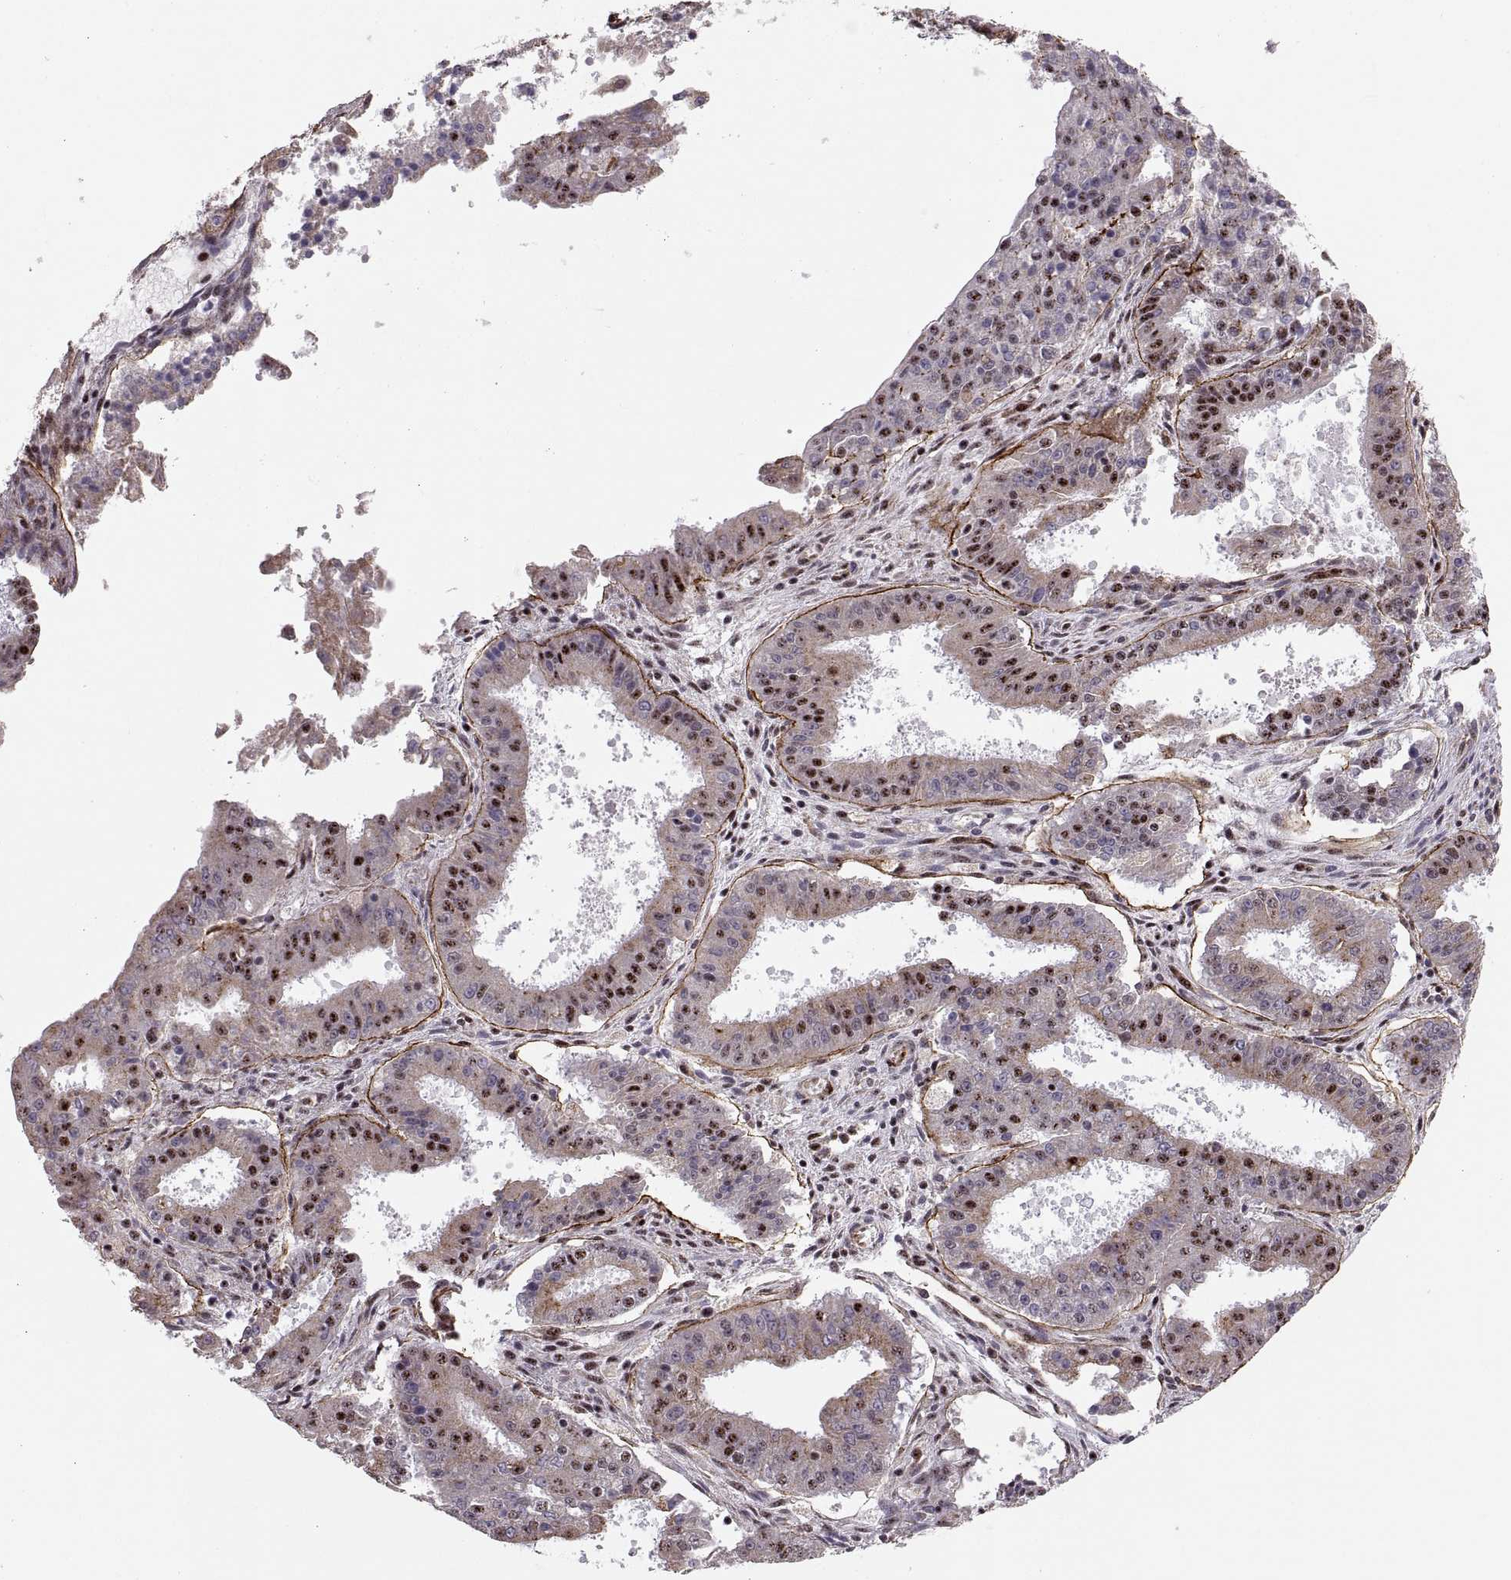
{"staining": {"intensity": "strong", "quantity": "25%-75%", "location": "nuclear"}, "tissue": "ovarian cancer", "cell_type": "Tumor cells", "image_type": "cancer", "snomed": [{"axis": "morphology", "description": "Carcinoma, endometroid"}, {"axis": "topography", "description": "Ovary"}], "caption": "Immunohistochemical staining of human ovarian cancer demonstrates high levels of strong nuclear expression in about 25%-75% of tumor cells.", "gene": "ZCCHC17", "patient": {"sex": "female", "age": 42}}